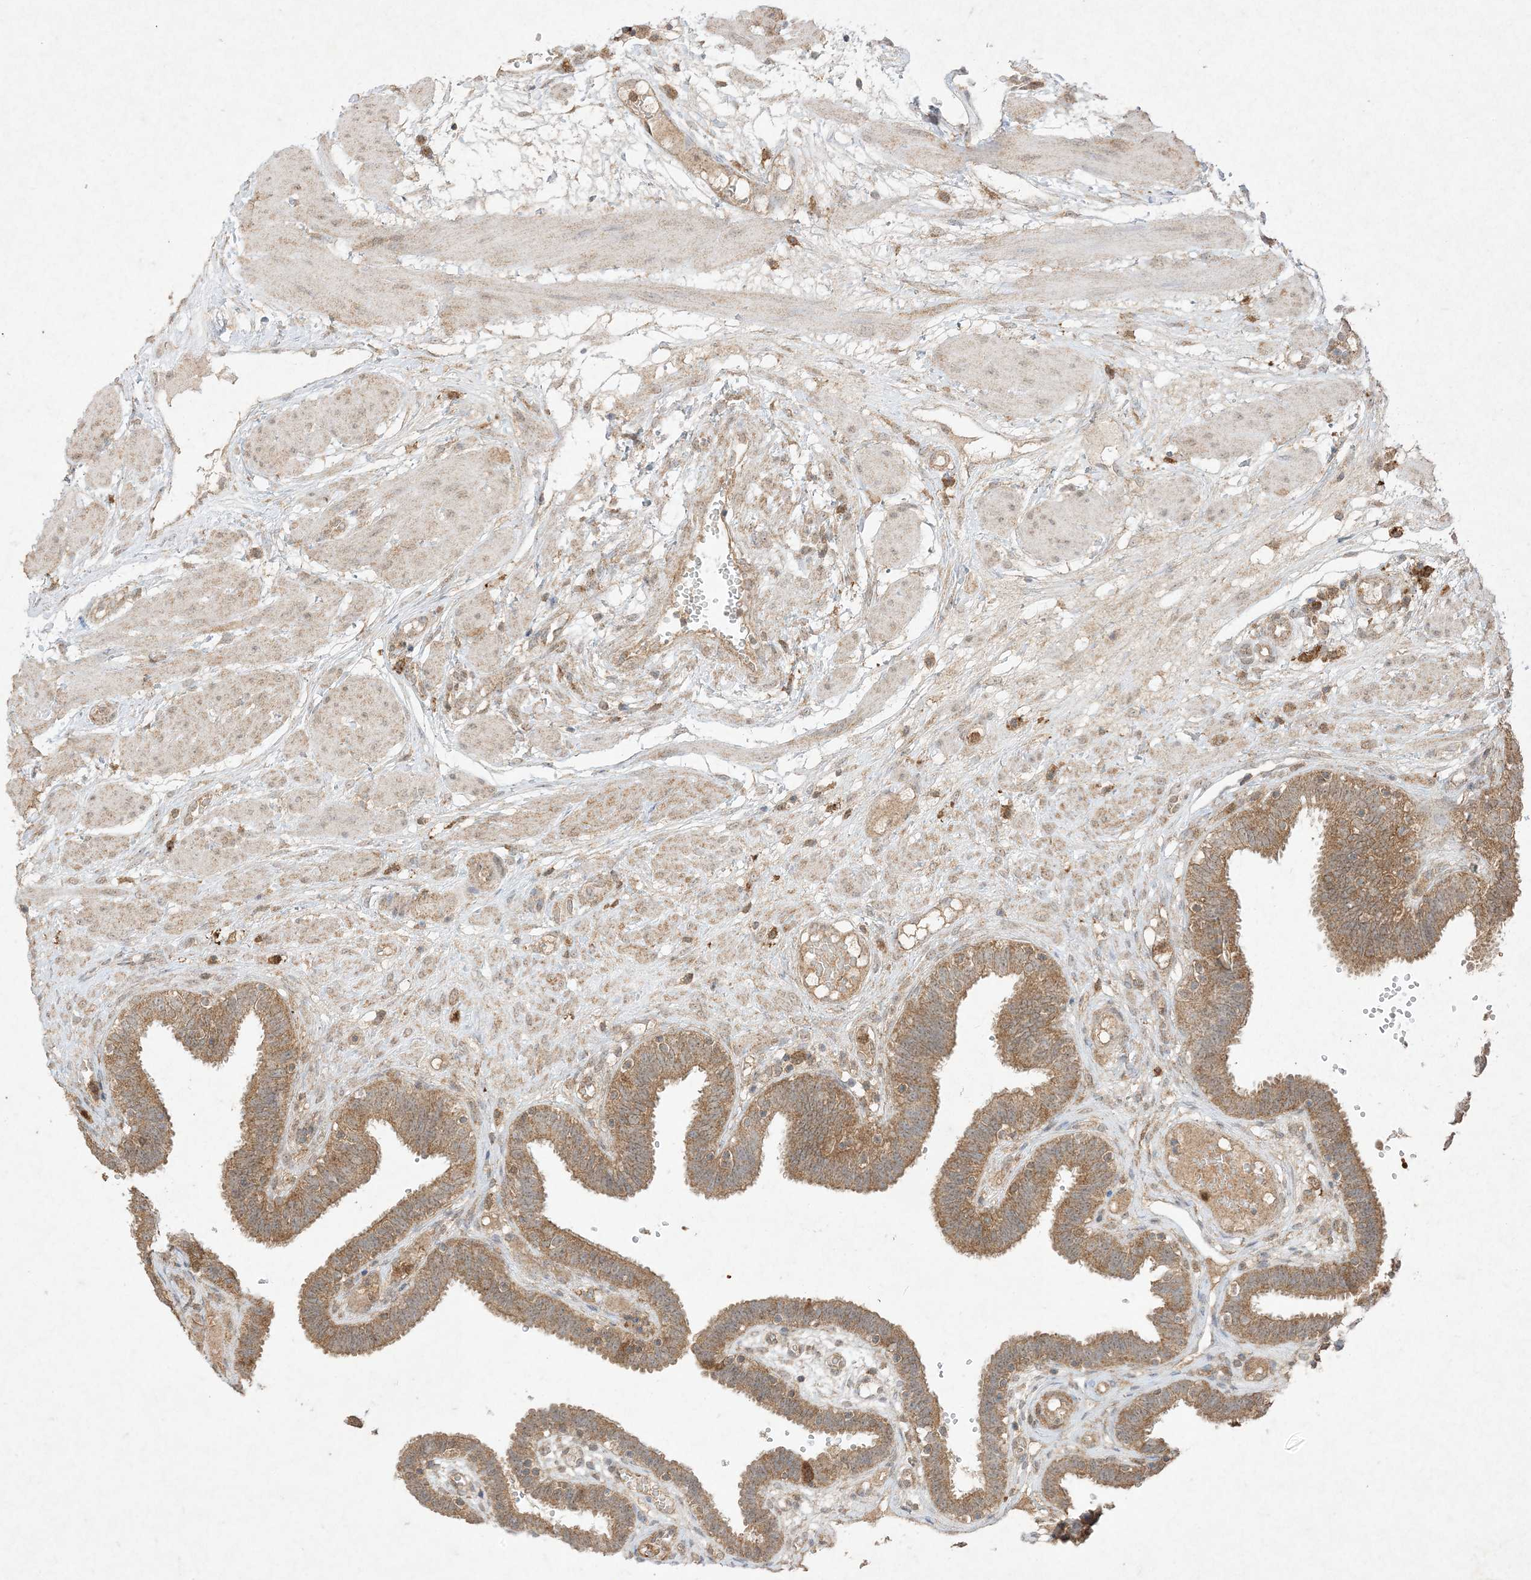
{"staining": {"intensity": "moderate", "quantity": ">75%", "location": "cytoplasmic/membranous"}, "tissue": "fallopian tube", "cell_type": "Glandular cells", "image_type": "normal", "snomed": [{"axis": "morphology", "description": "Normal tissue, NOS"}, {"axis": "topography", "description": "Fallopian tube"}, {"axis": "topography", "description": "Placenta"}], "caption": "An image showing moderate cytoplasmic/membranous positivity in approximately >75% of glandular cells in benign fallopian tube, as visualized by brown immunohistochemical staining.", "gene": "UBE2C", "patient": {"sex": "female", "age": 32}}